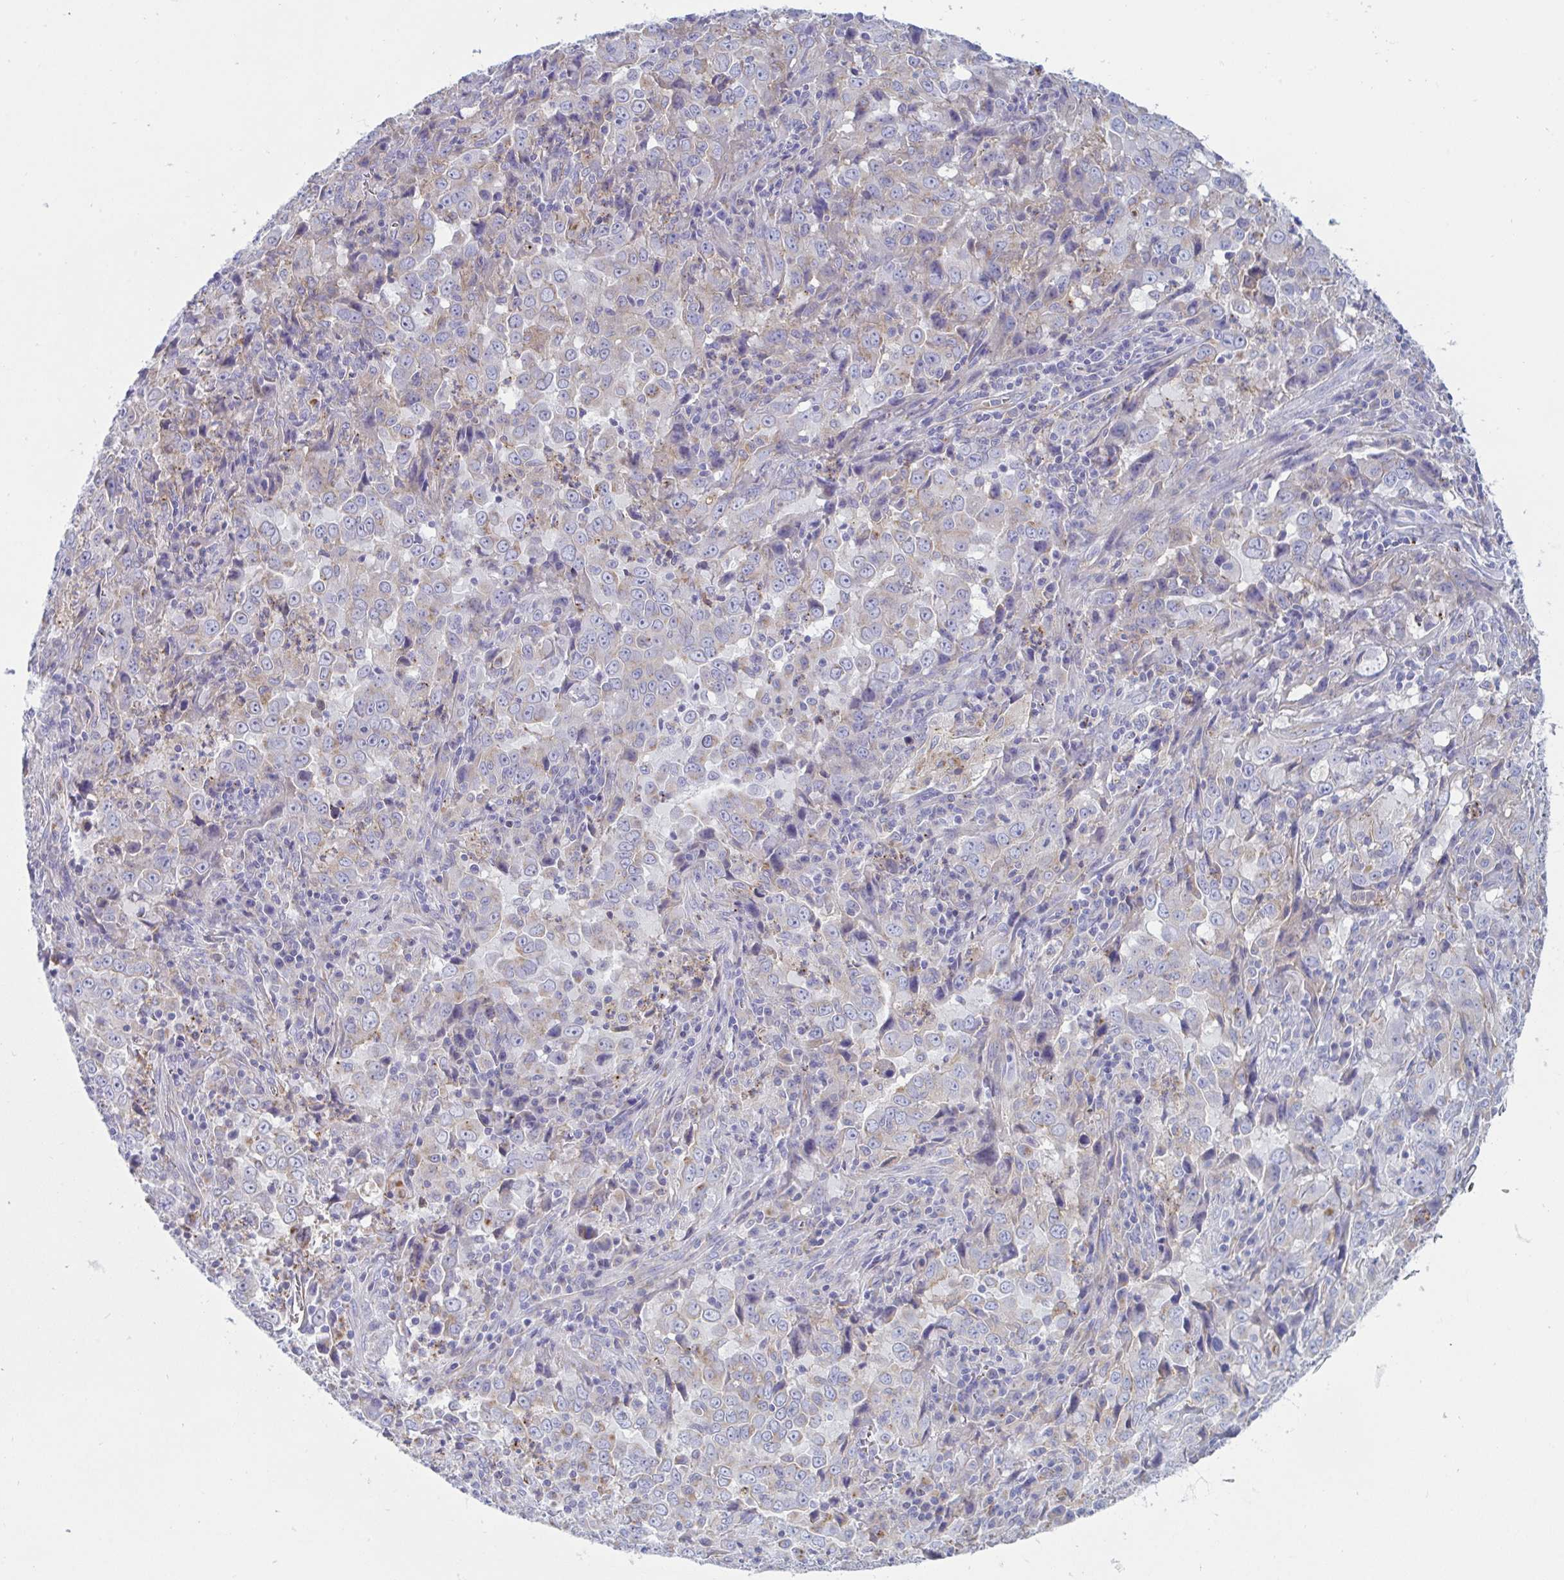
{"staining": {"intensity": "weak", "quantity": "<25%", "location": "cytoplasmic/membranous"}, "tissue": "lung cancer", "cell_type": "Tumor cells", "image_type": "cancer", "snomed": [{"axis": "morphology", "description": "Adenocarcinoma, NOS"}, {"axis": "topography", "description": "Lung"}], "caption": "Tumor cells are negative for brown protein staining in lung adenocarcinoma.", "gene": "SLC9A6", "patient": {"sex": "male", "age": 67}}